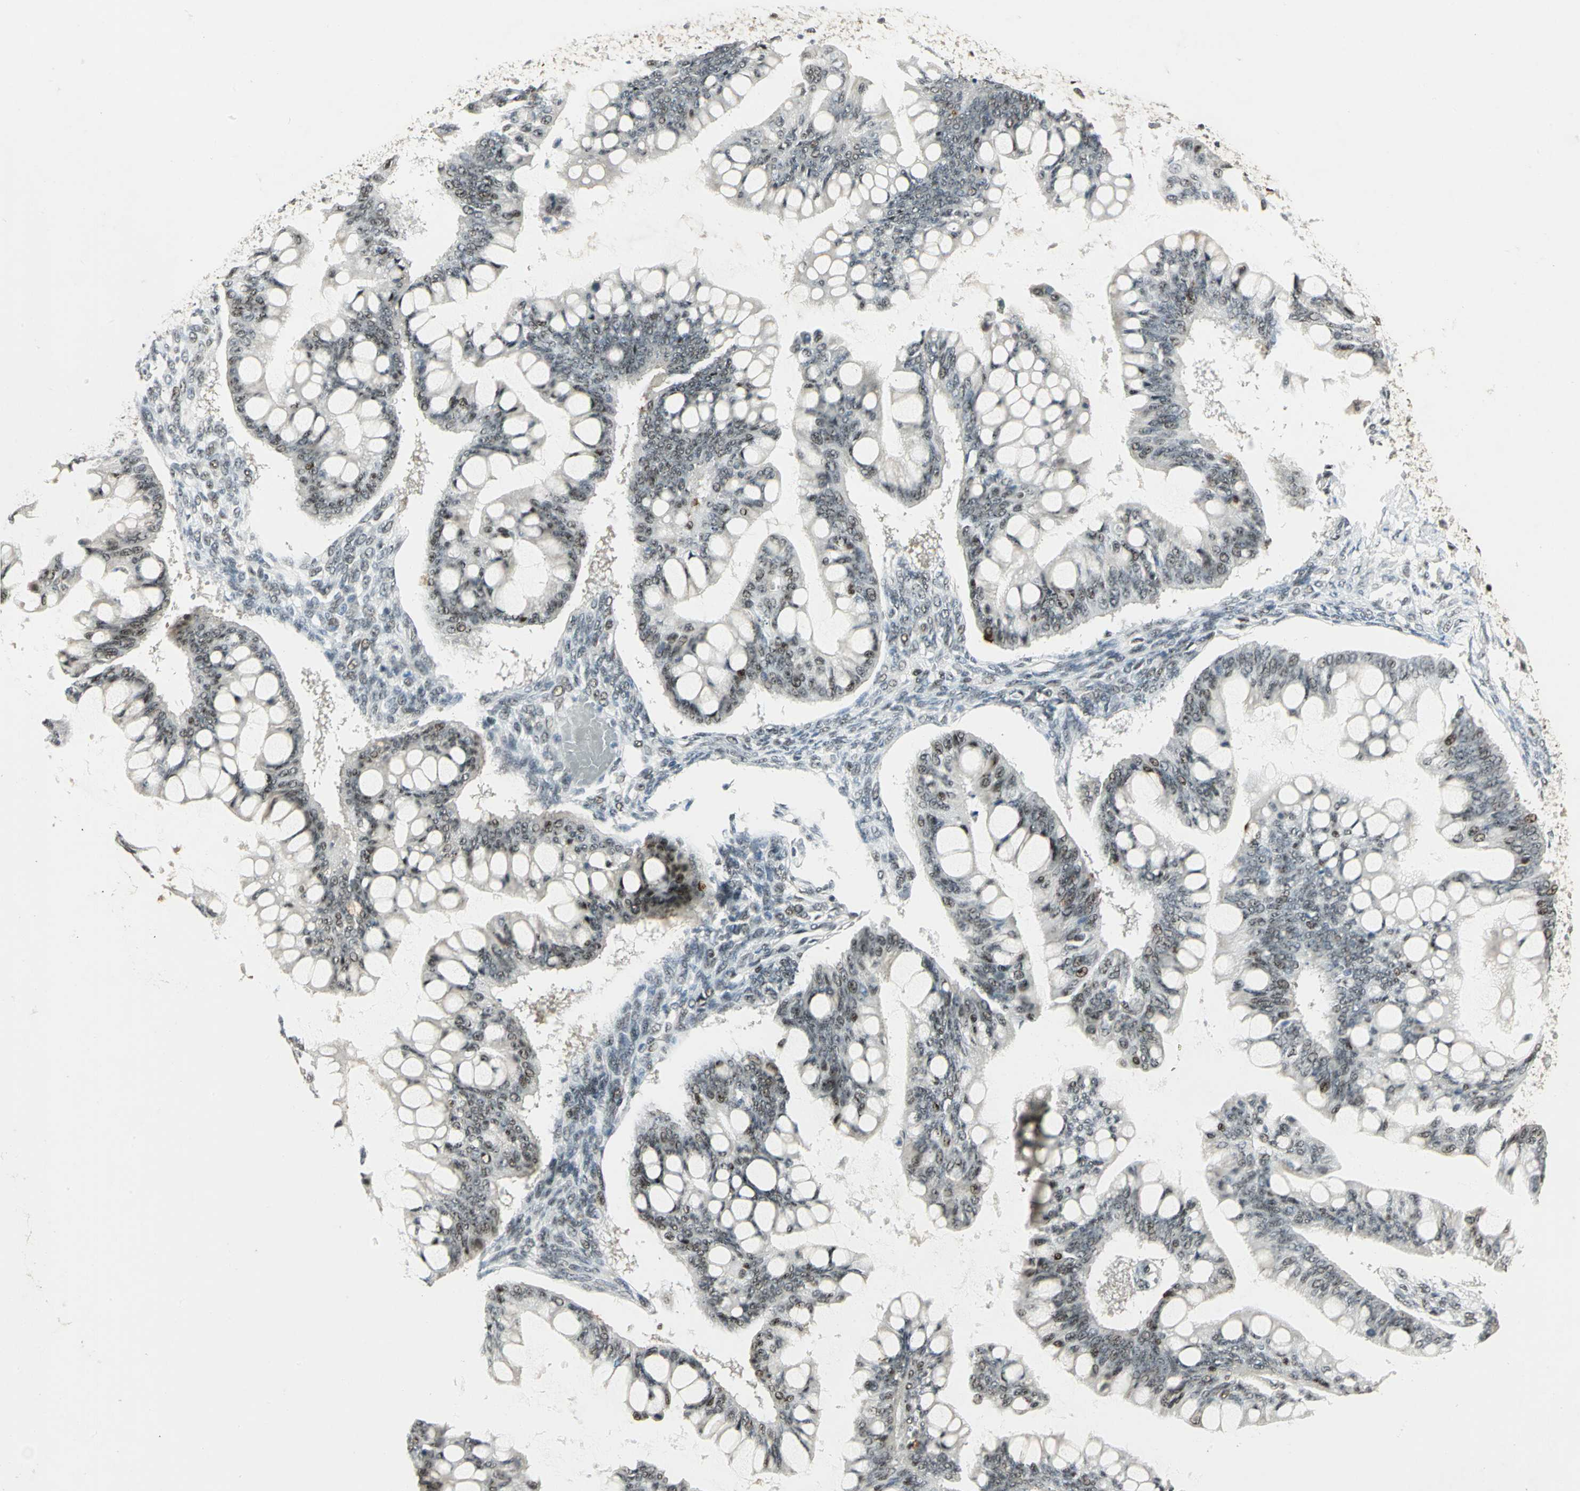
{"staining": {"intensity": "moderate", "quantity": "25%-75%", "location": "nuclear"}, "tissue": "ovarian cancer", "cell_type": "Tumor cells", "image_type": "cancer", "snomed": [{"axis": "morphology", "description": "Cystadenocarcinoma, mucinous, NOS"}, {"axis": "topography", "description": "Ovary"}], "caption": "Protein staining of ovarian cancer (mucinous cystadenocarcinoma) tissue shows moderate nuclear expression in approximately 25%-75% of tumor cells. The staining is performed using DAB (3,3'-diaminobenzidine) brown chromogen to label protein expression. The nuclei are counter-stained blue using hematoxylin.", "gene": "CCNT1", "patient": {"sex": "female", "age": 73}}